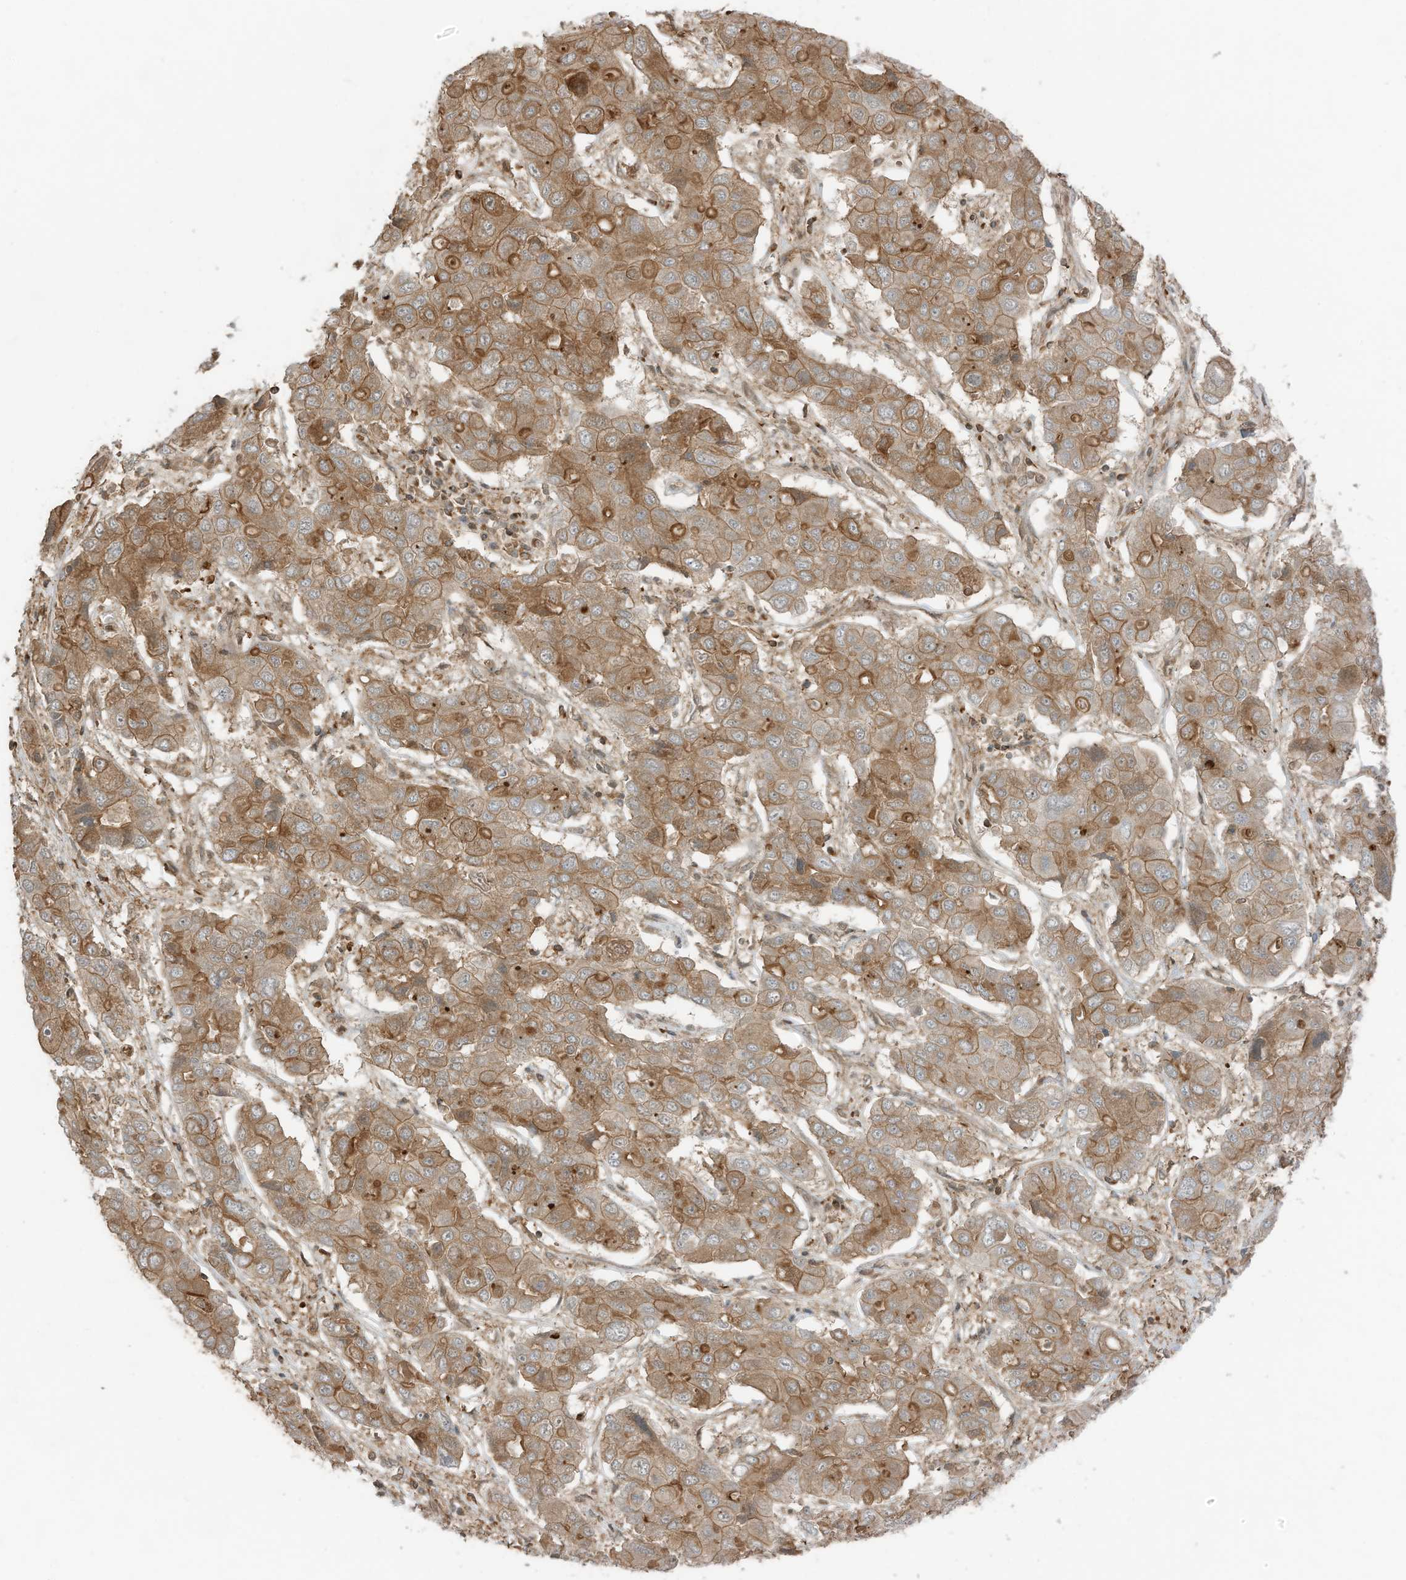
{"staining": {"intensity": "moderate", "quantity": ">75%", "location": "cytoplasmic/membranous"}, "tissue": "liver cancer", "cell_type": "Tumor cells", "image_type": "cancer", "snomed": [{"axis": "morphology", "description": "Cholangiocarcinoma"}, {"axis": "topography", "description": "Liver"}], "caption": "Liver cholangiocarcinoma stained with a brown dye exhibits moderate cytoplasmic/membranous positive staining in approximately >75% of tumor cells.", "gene": "SLC25A12", "patient": {"sex": "male", "age": 67}}